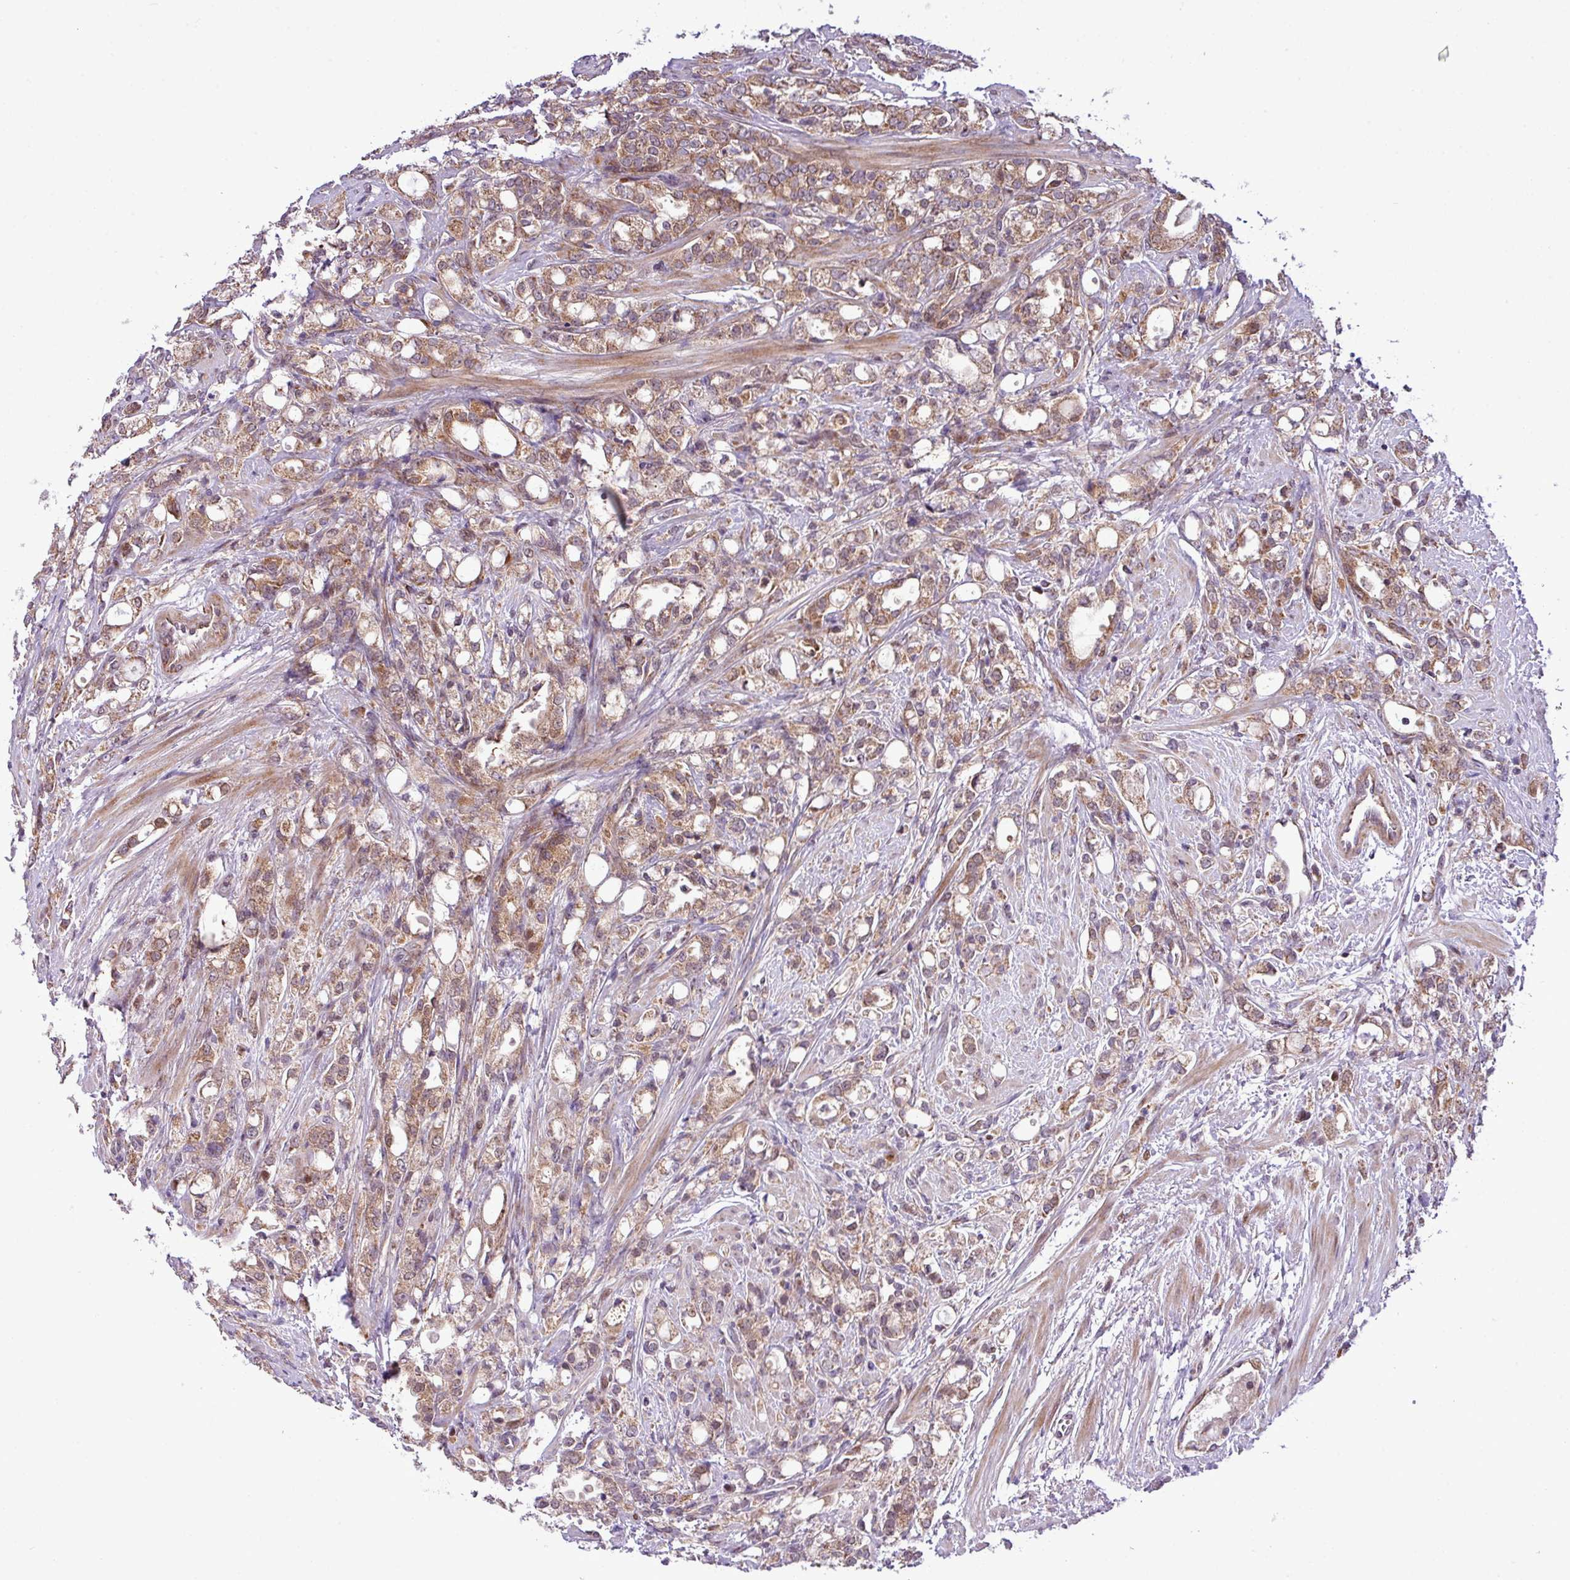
{"staining": {"intensity": "moderate", "quantity": ">75%", "location": "cytoplasmic/membranous"}, "tissue": "prostate cancer", "cell_type": "Tumor cells", "image_type": "cancer", "snomed": [{"axis": "morphology", "description": "Adenocarcinoma, High grade"}, {"axis": "topography", "description": "Prostate"}], "caption": "Immunohistochemistry photomicrograph of neoplastic tissue: prostate cancer (adenocarcinoma (high-grade)) stained using immunohistochemistry (IHC) exhibits medium levels of moderate protein expression localized specifically in the cytoplasmic/membranous of tumor cells, appearing as a cytoplasmic/membranous brown color.", "gene": "B3GNT9", "patient": {"sex": "male", "age": 62}}